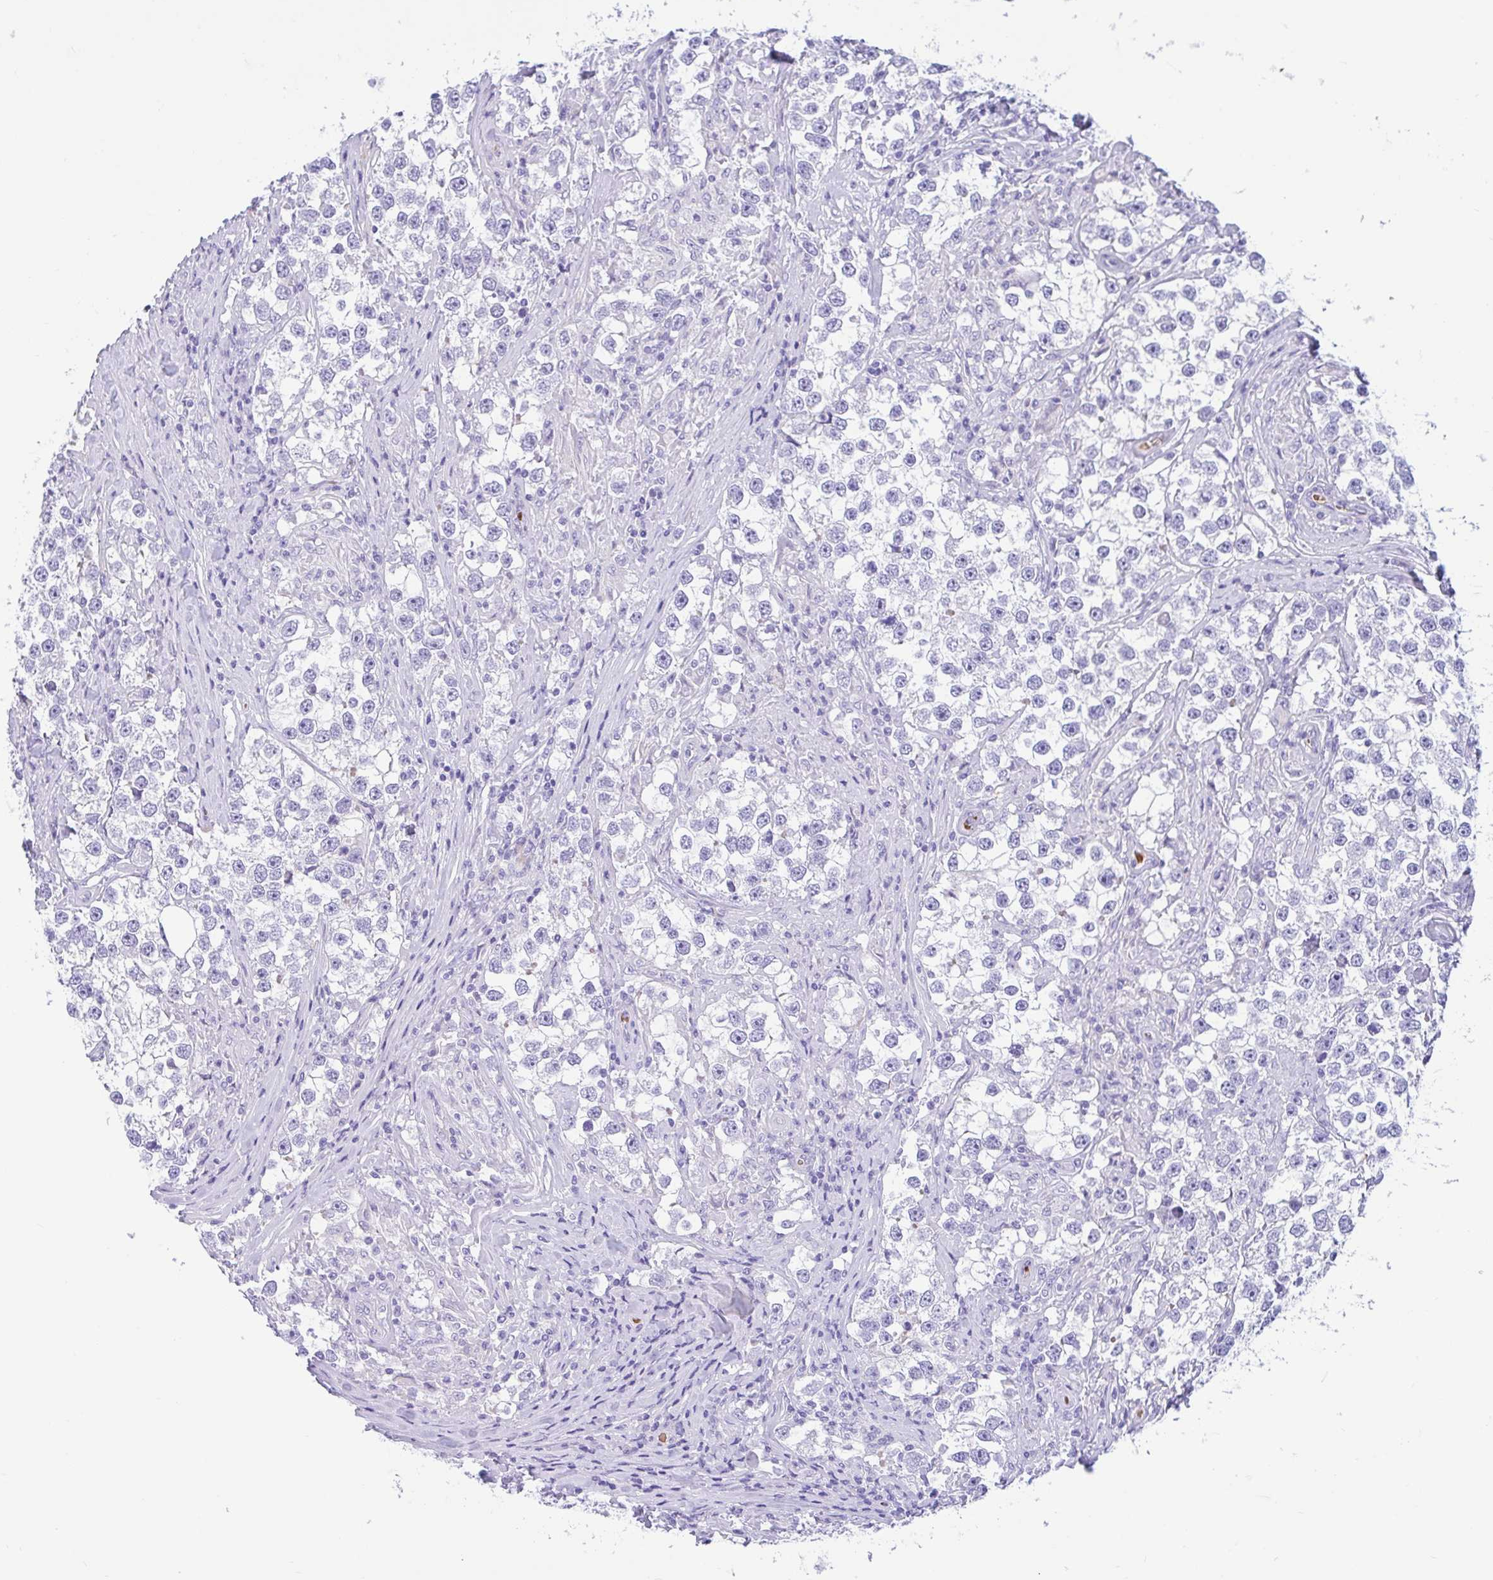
{"staining": {"intensity": "negative", "quantity": "none", "location": "none"}, "tissue": "testis cancer", "cell_type": "Tumor cells", "image_type": "cancer", "snomed": [{"axis": "morphology", "description": "Seminoma, NOS"}, {"axis": "topography", "description": "Testis"}], "caption": "IHC histopathology image of neoplastic tissue: testis seminoma stained with DAB (3,3'-diaminobenzidine) demonstrates no significant protein staining in tumor cells.", "gene": "TMEM79", "patient": {"sex": "male", "age": 46}}